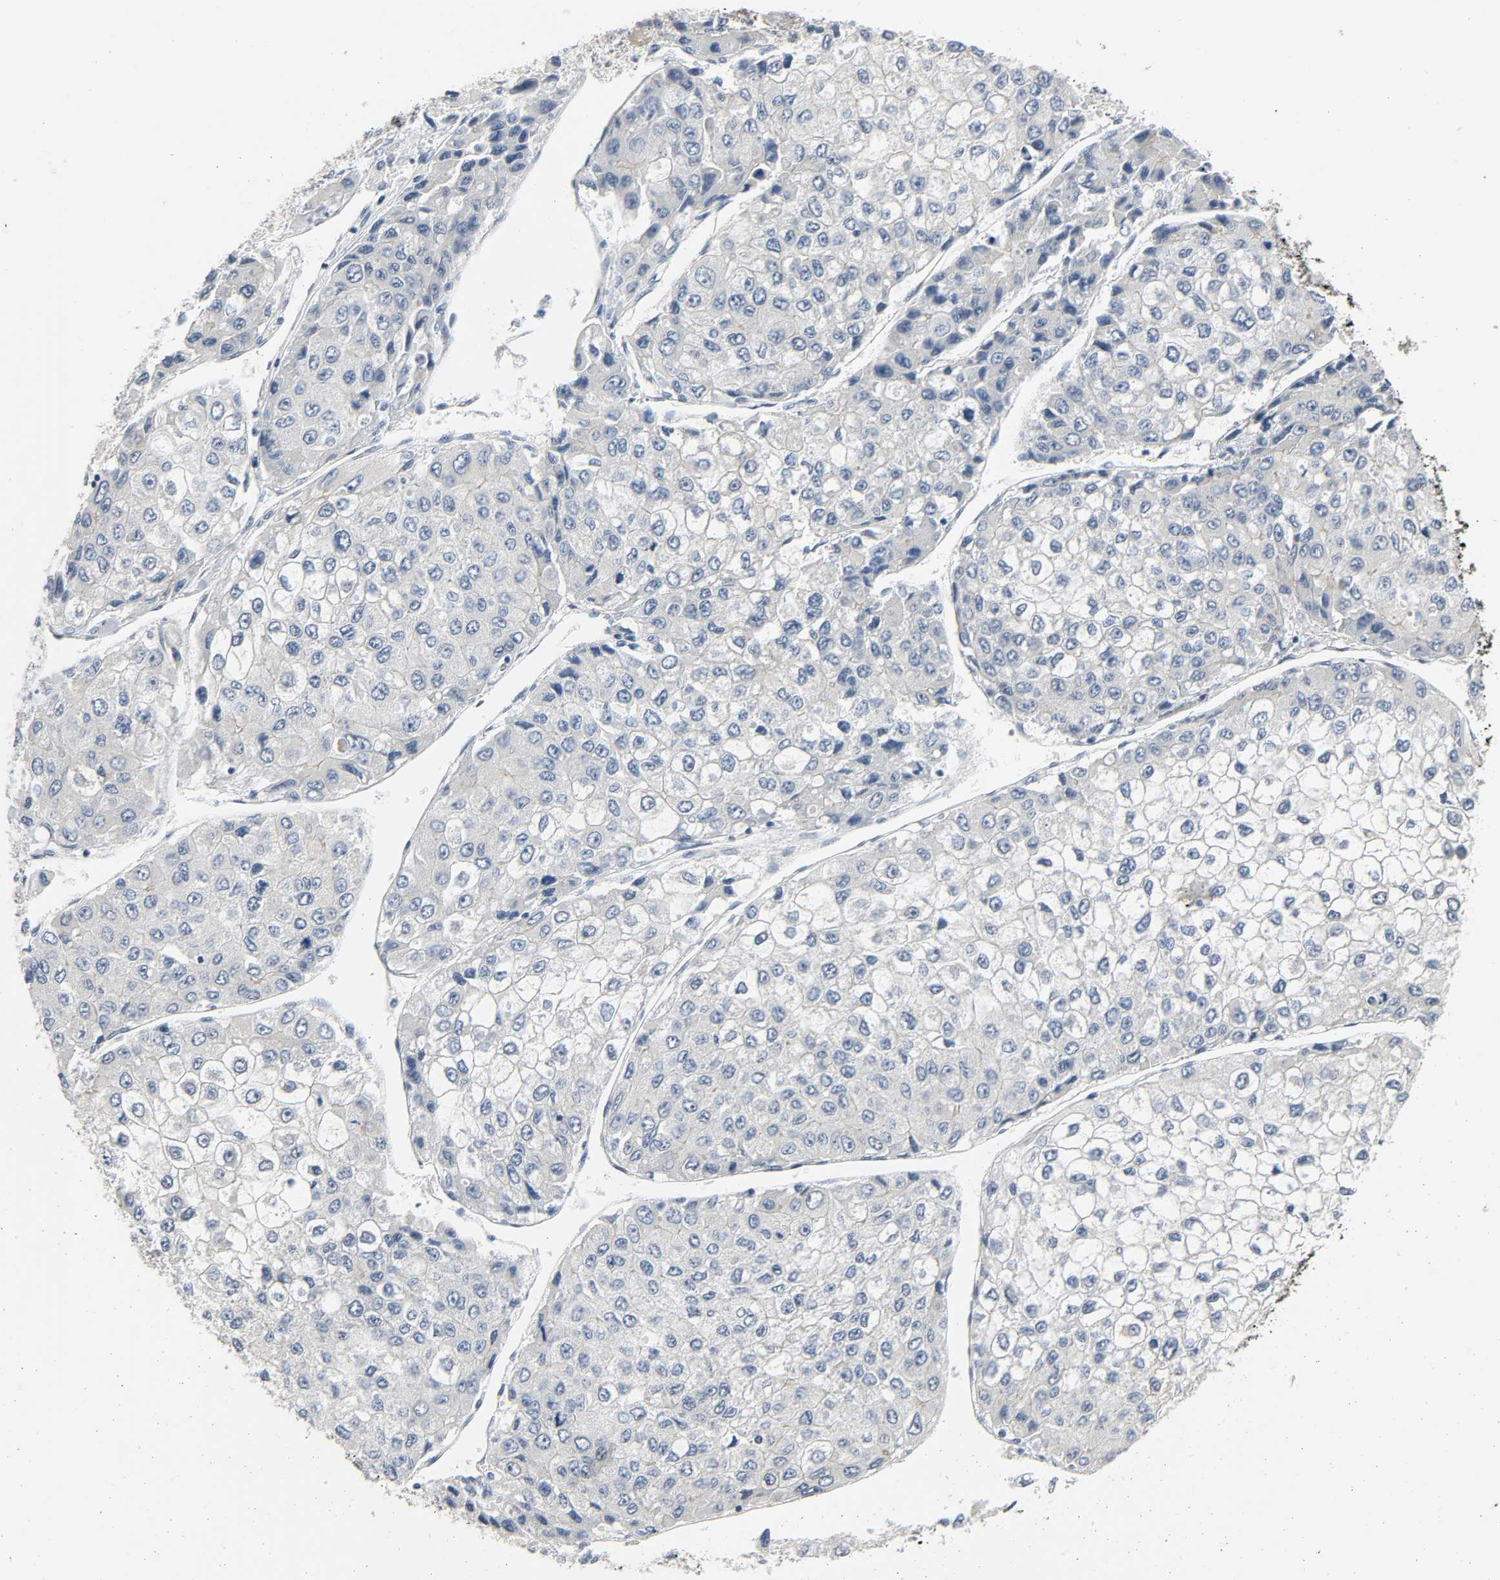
{"staining": {"intensity": "negative", "quantity": "none", "location": "none"}, "tissue": "liver cancer", "cell_type": "Tumor cells", "image_type": "cancer", "snomed": [{"axis": "morphology", "description": "Carcinoma, Hepatocellular, NOS"}, {"axis": "topography", "description": "Liver"}], "caption": "Protein analysis of hepatocellular carcinoma (liver) reveals no significant positivity in tumor cells. (Stains: DAB (3,3'-diaminobenzidine) immunohistochemistry (IHC) with hematoxylin counter stain, Microscopy: brightfield microscopy at high magnification).", "gene": "LIMCH1", "patient": {"sex": "female", "age": 66}}